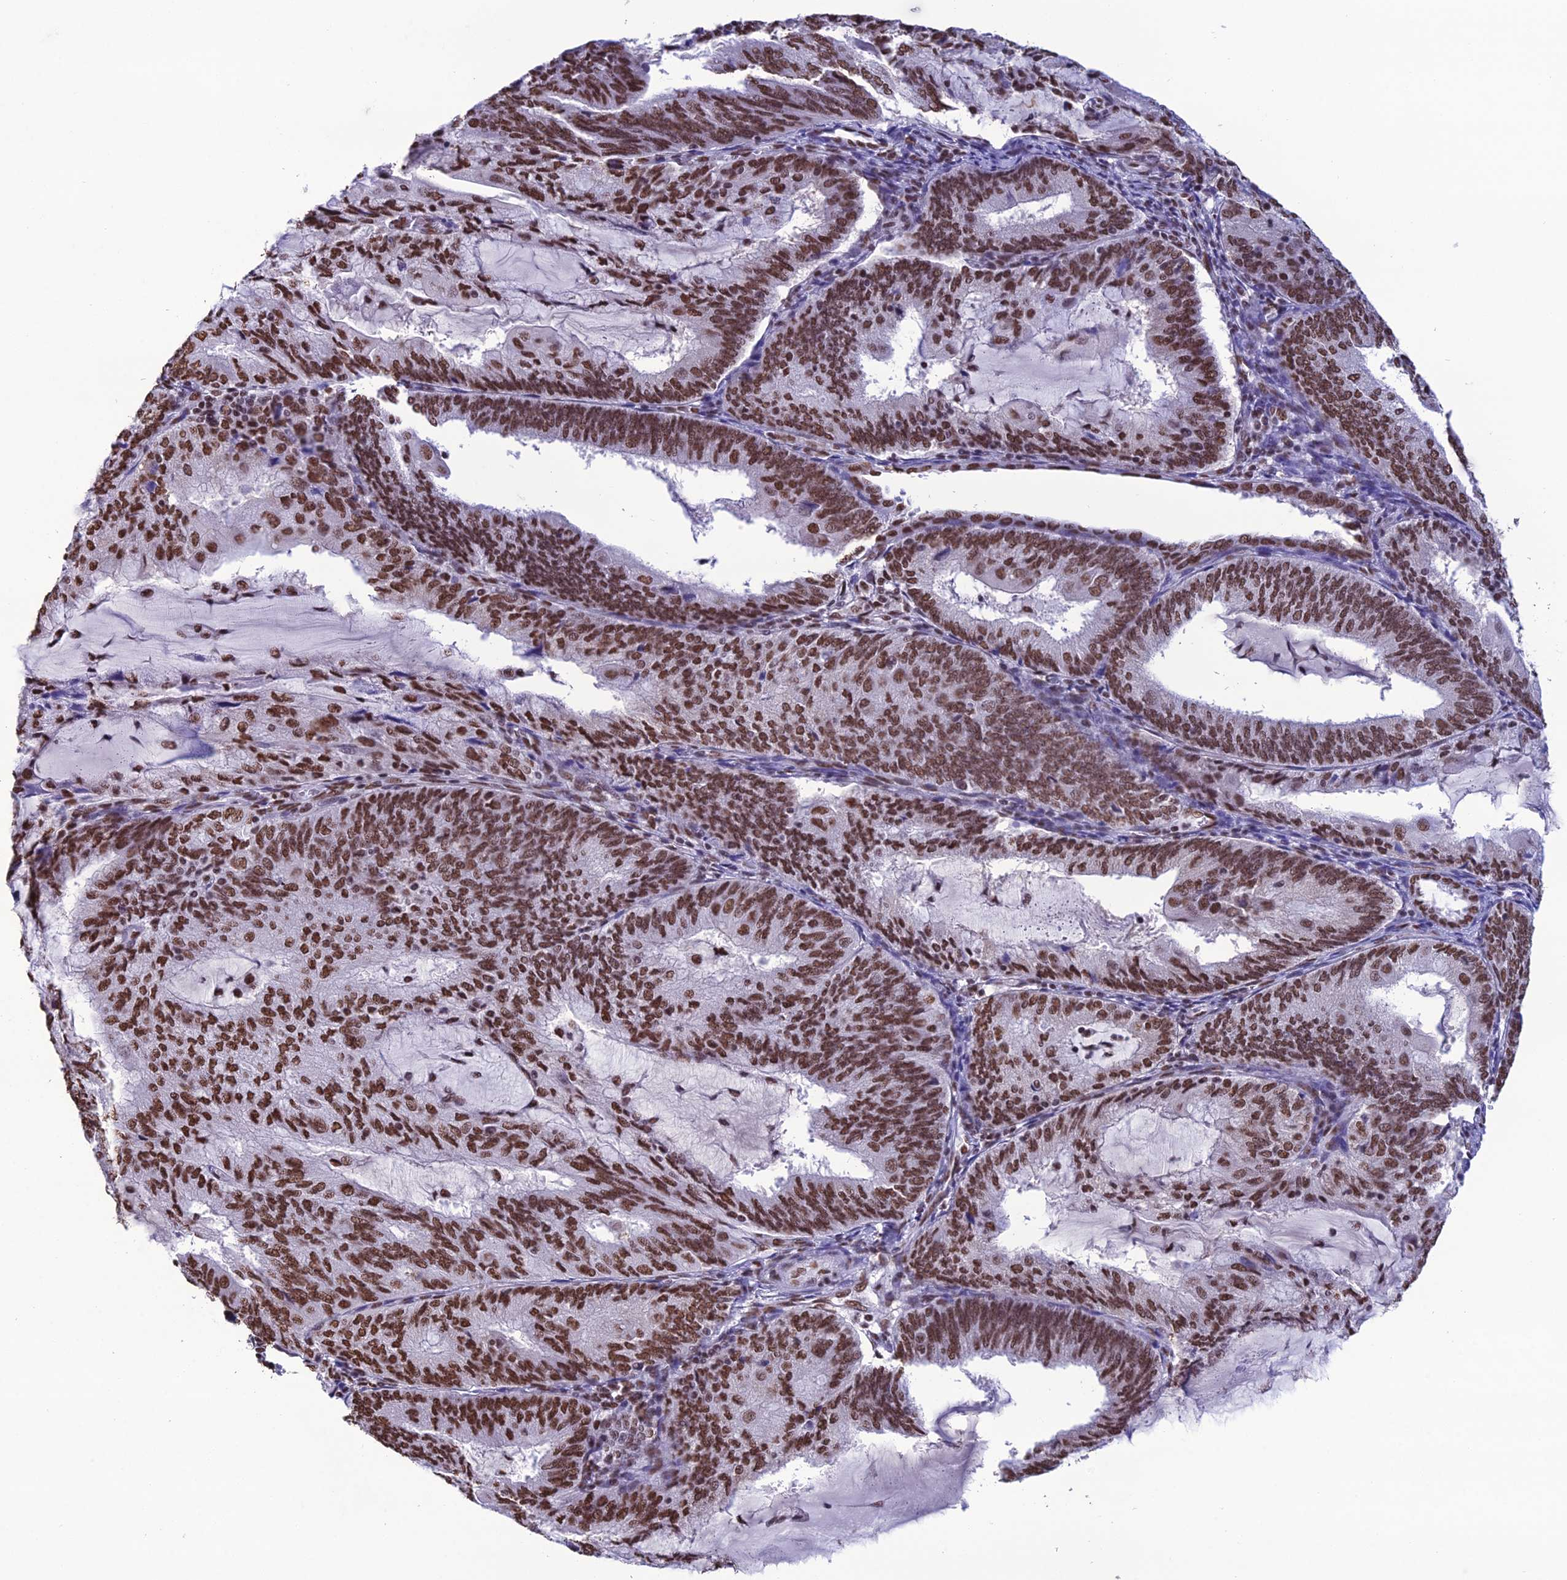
{"staining": {"intensity": "strong", "quantity": ">75%", "location": "nuclear"}, "tissue": "endometrial cancer", "cell_type": "Tumor cells", "image_type": "cancer", "snomed": [{"axis": "morphology", "description": "Adenocarcinoma, NOS"}, {"axis": "topography", "description": "Endometrium"}], "caption": "The micrograph displays staining of adenocarcinoma (endometrial), revealing strong nuclear protein positivity (brown color) within tumor cells.", "gene": "PRAMEF12", "patient": {"sex": "female", "age": 81}}